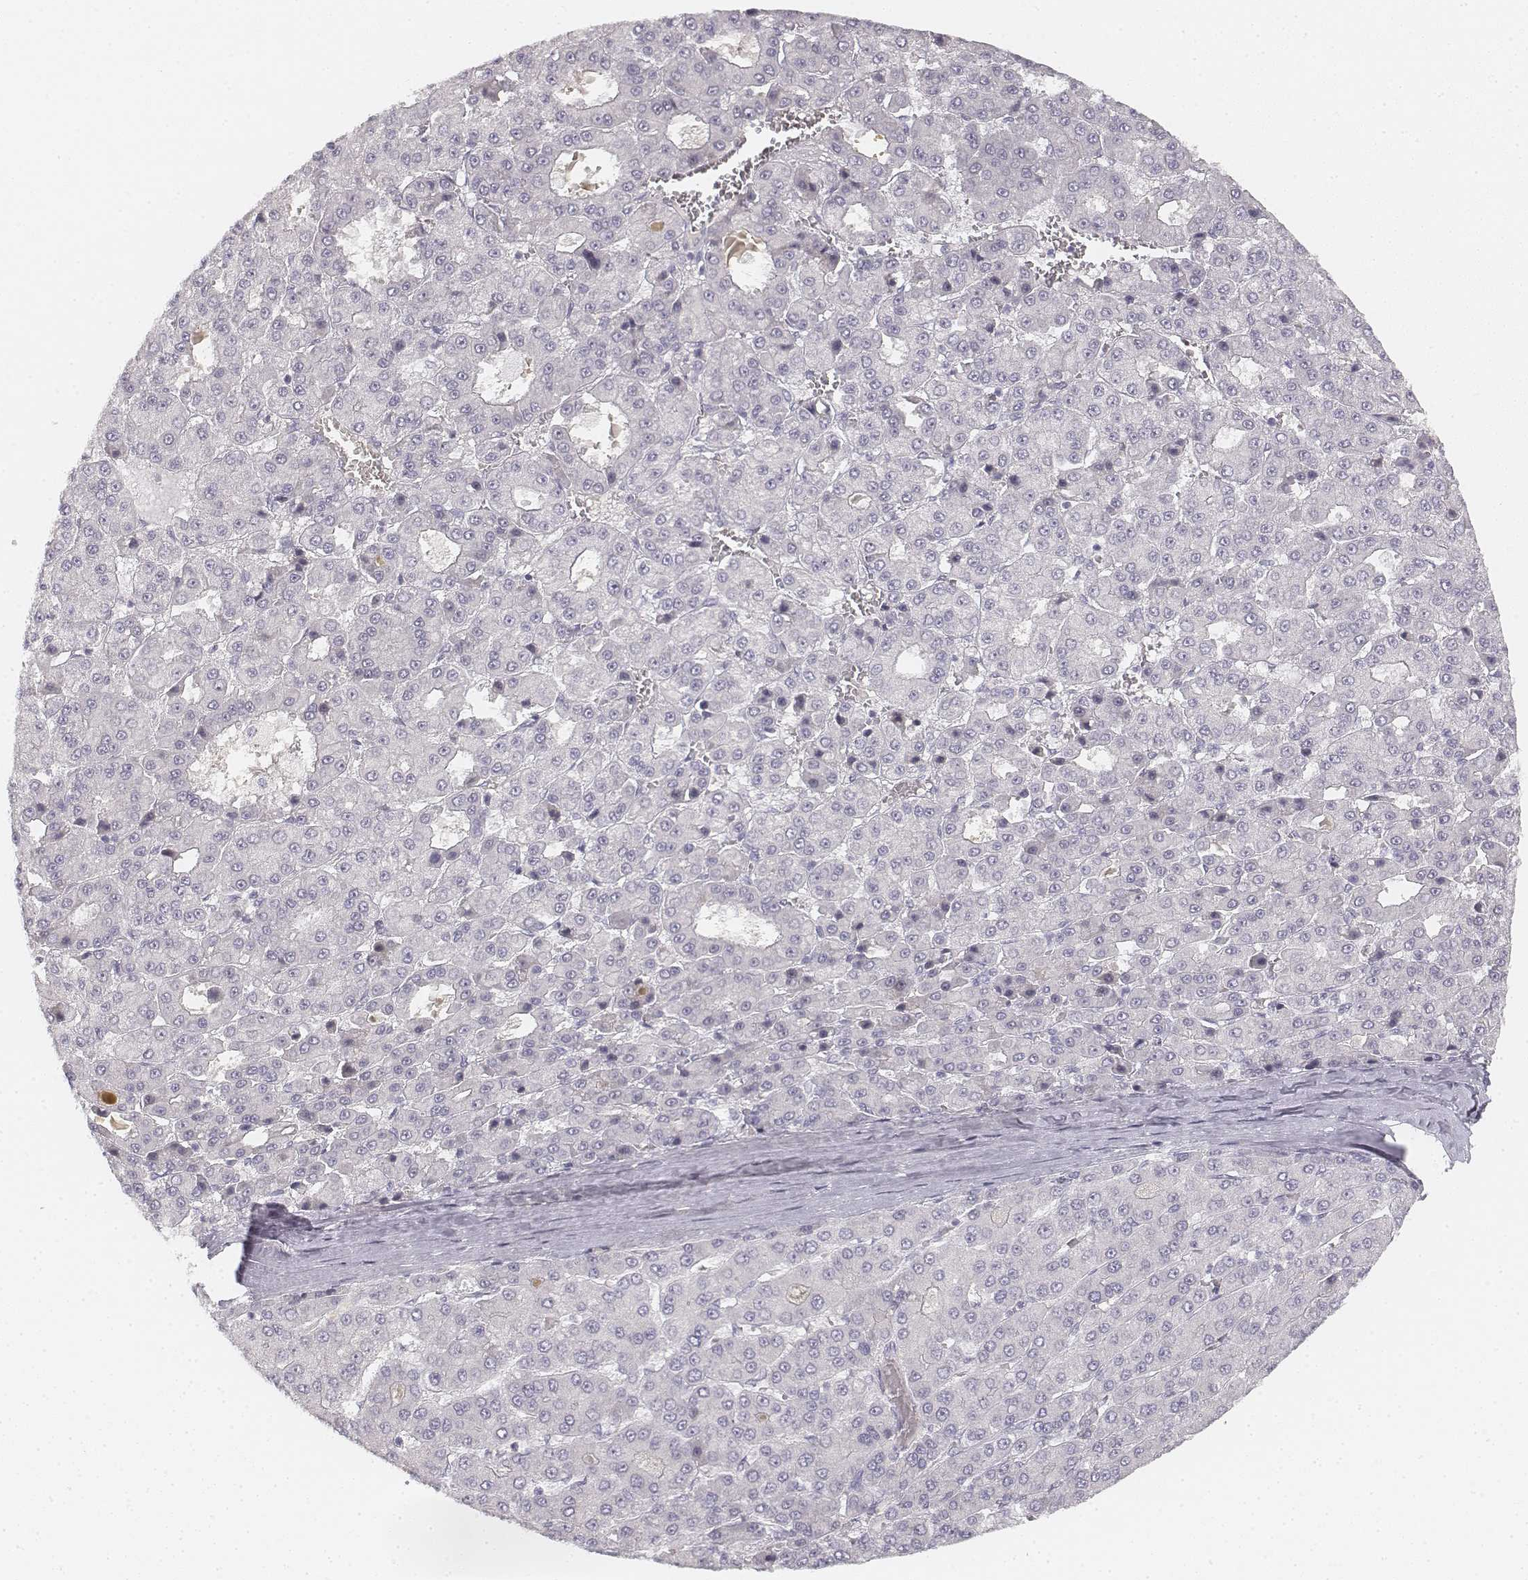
{"staining": {"intensity": "negative", "quantity": "none", "location": "none"}, "tissue": "liver cancer", "cell_type": "Tumor cells", "image_type": "cancer", "snomed": [{"axis": "morphology", "description": "Carcinoma, Hepatocellular, NOS"}, {"axis": "topography", "description": "Liver"}], "caption": "DAB immunohistochemical staining of liver cancer (hepatocellular carcinoma) reveals no significant expression in tumor cells.", "gene": "DSG4", "patient": {"sex": "male", "age": 70}}